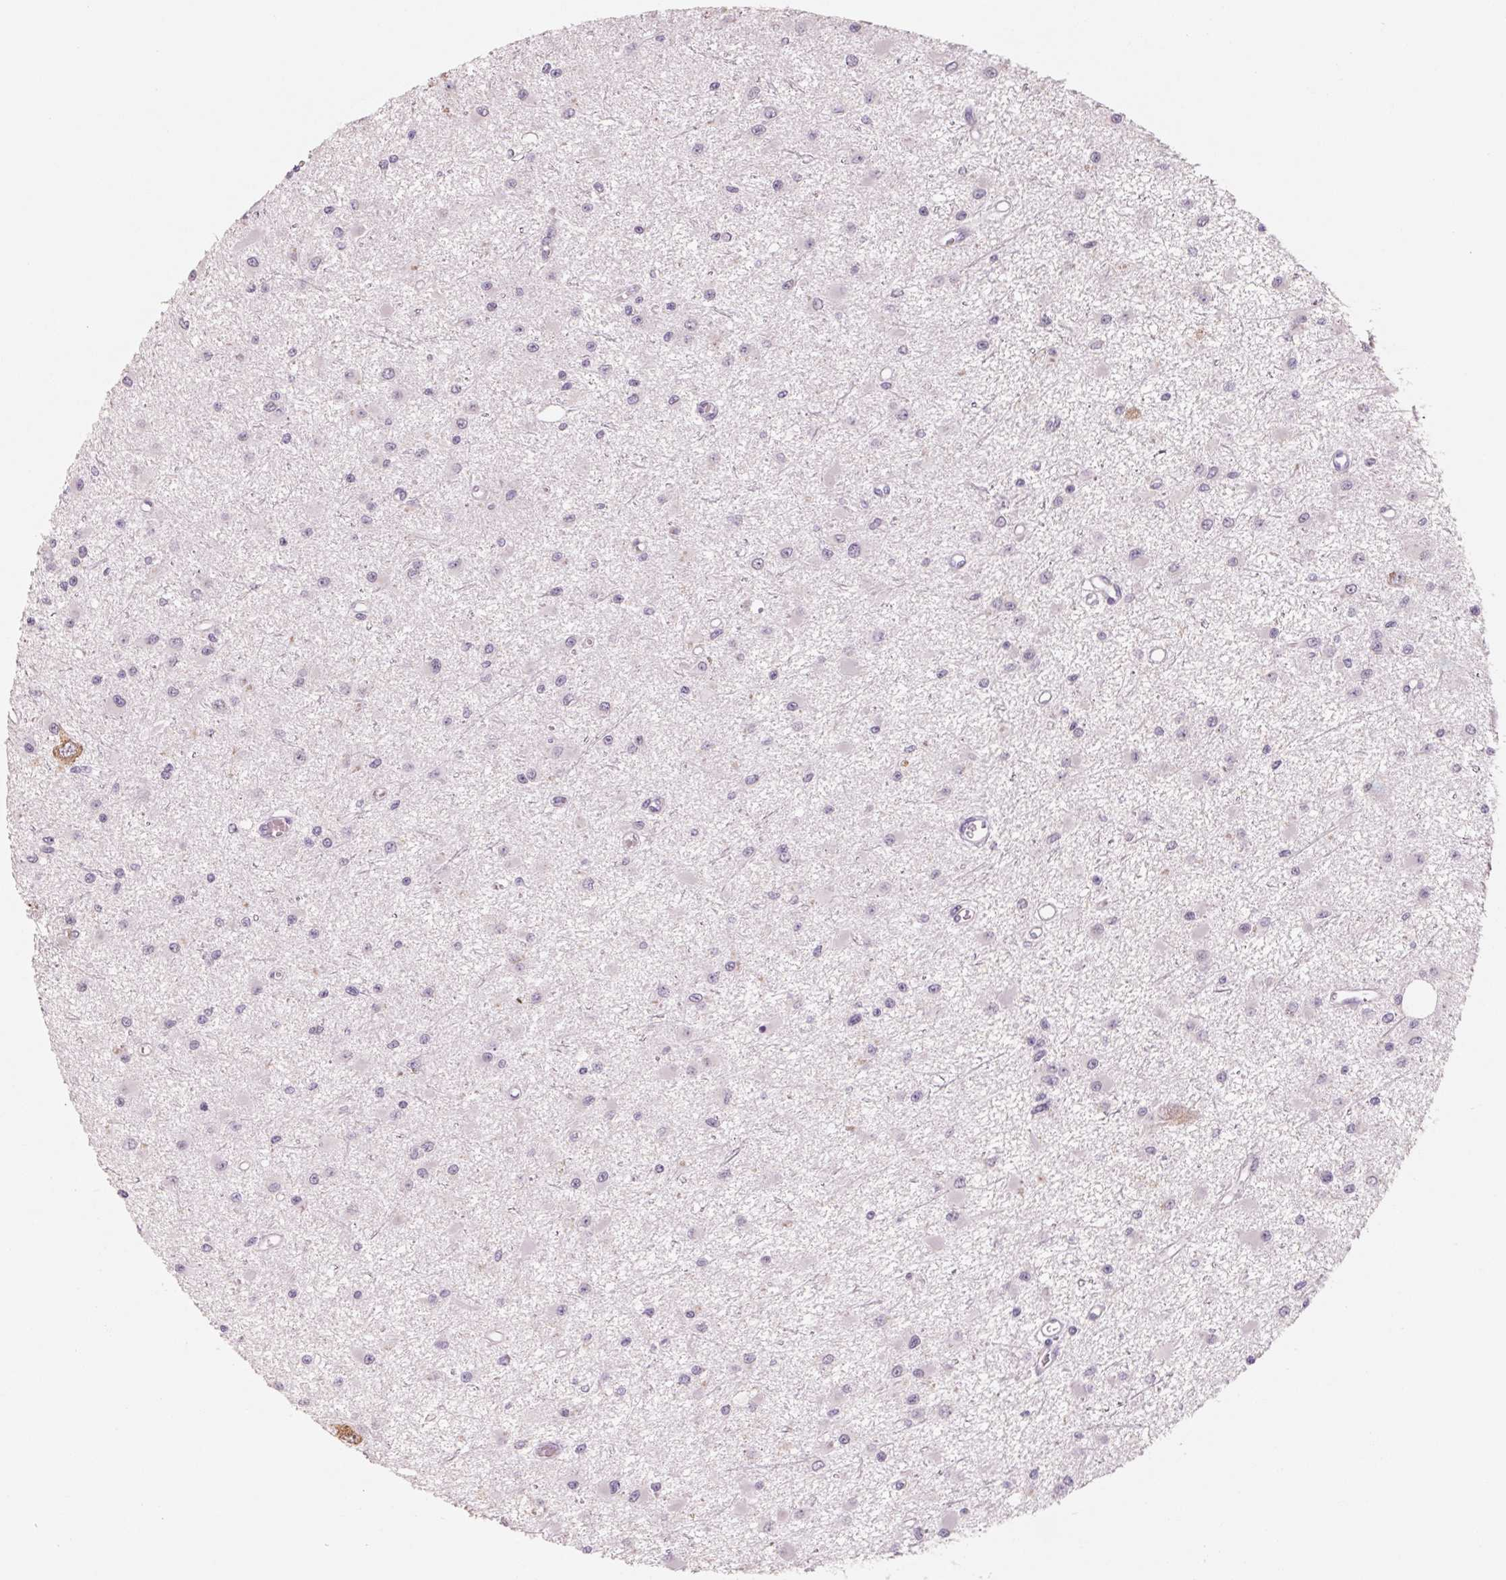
{"staining": {"intensity": "negative", "quantity": "none", "location": "none"}, "tissue": "glioma", "cell_type": "Tumor cells", "image_type": "cancer", "snomed": [{"axis": "morphology", "description": "Glioma, malignant, High grade"}, {"axis": "topography", "description": "Brain"}], "caption": "Image shows no significant protein expression in tumor cells of glioma.", "gene": "POU1F1", "patient": {"sex": "male", "age": 54}}